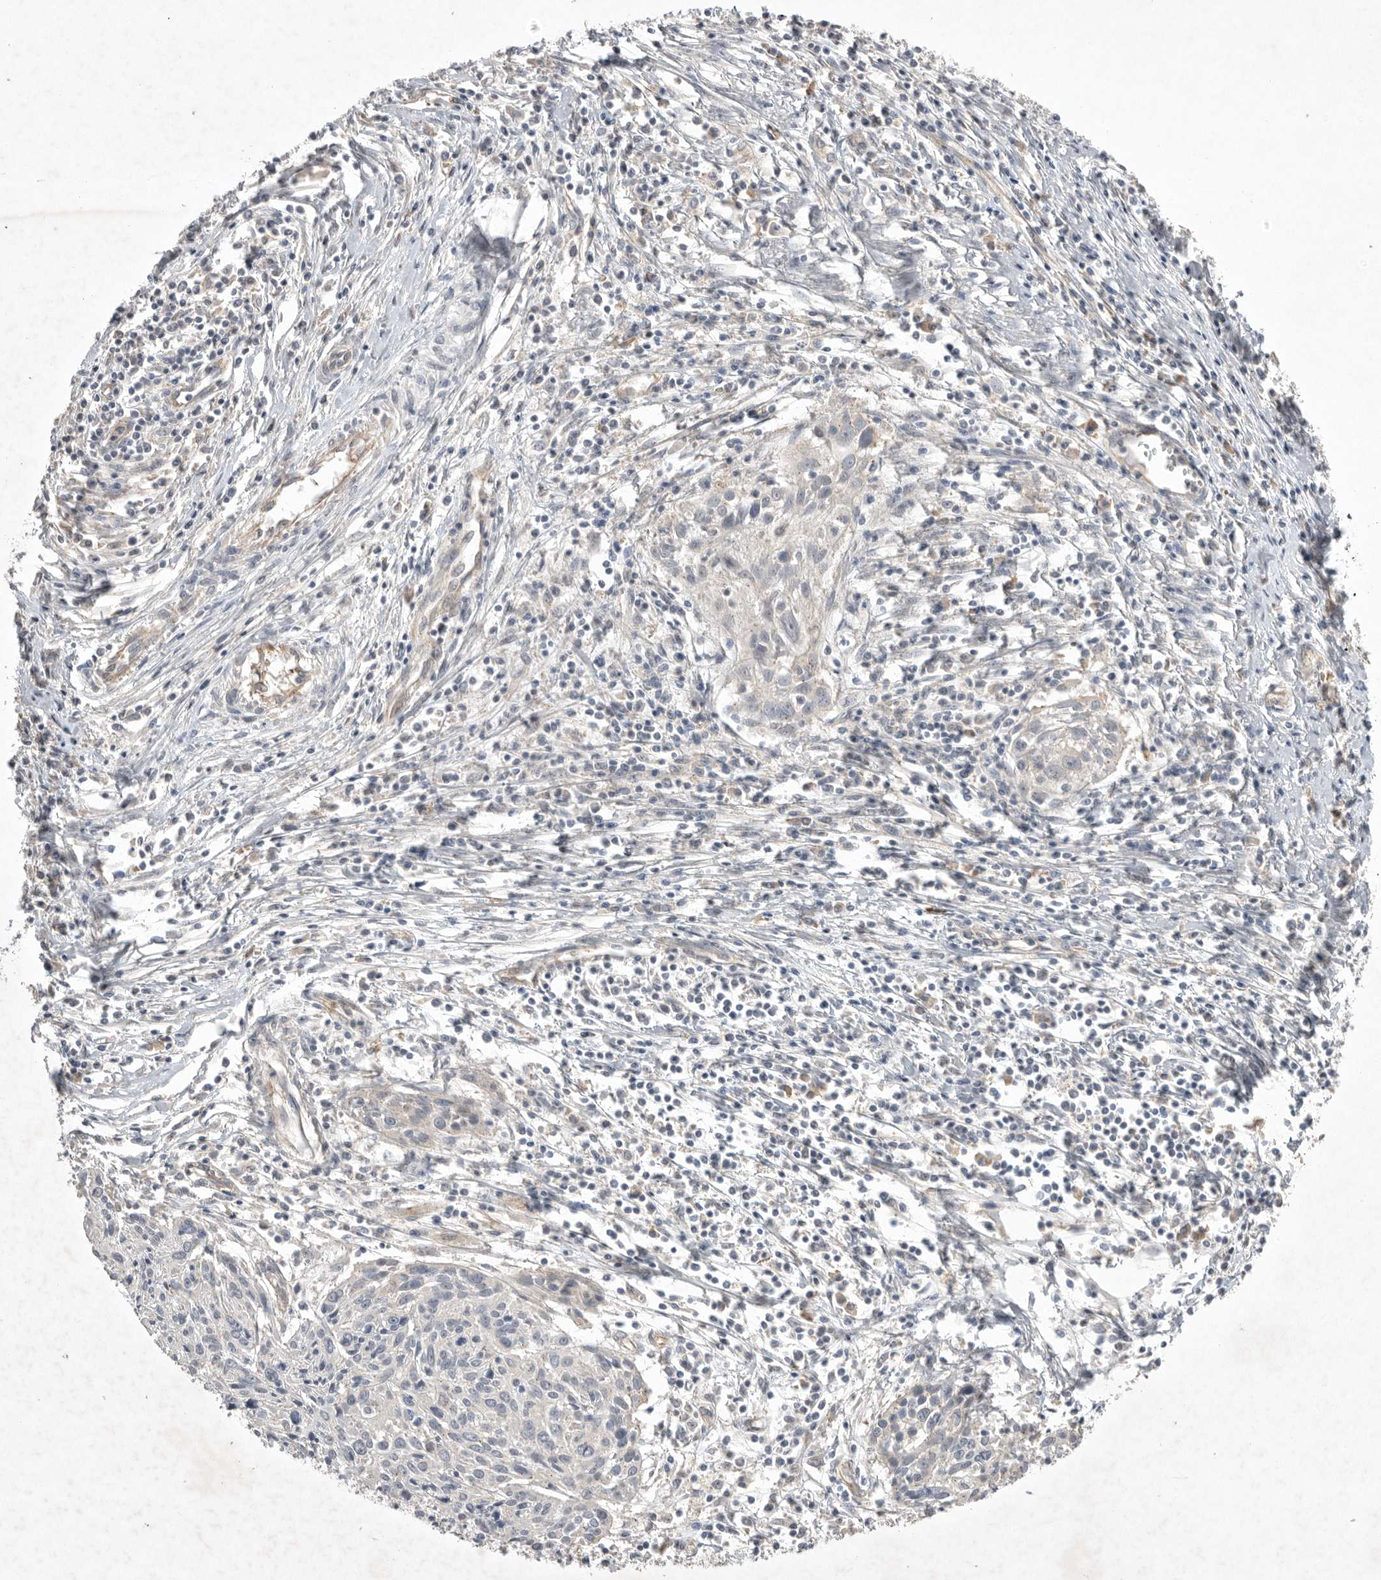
{"staining": {"intensity": "negative", "quantity": "none", "location": "none"}, "tissue": "cervical cancer", "cell_type": "Tumor cells", "image_type": "cancer", "snomed": [{"axis": "morphology", "description": "Squamous cell carcinoma, NOS"}, {"axis": "topography", "description": "Cervix"}], "caption": "Human squamous cell carcinoma (cervical) stained for a protein using immunohistochemistry demonstrates no expression in tumor cells.", "gene": "NRCAM", "patient": {"sex": "female", "age": 51}}